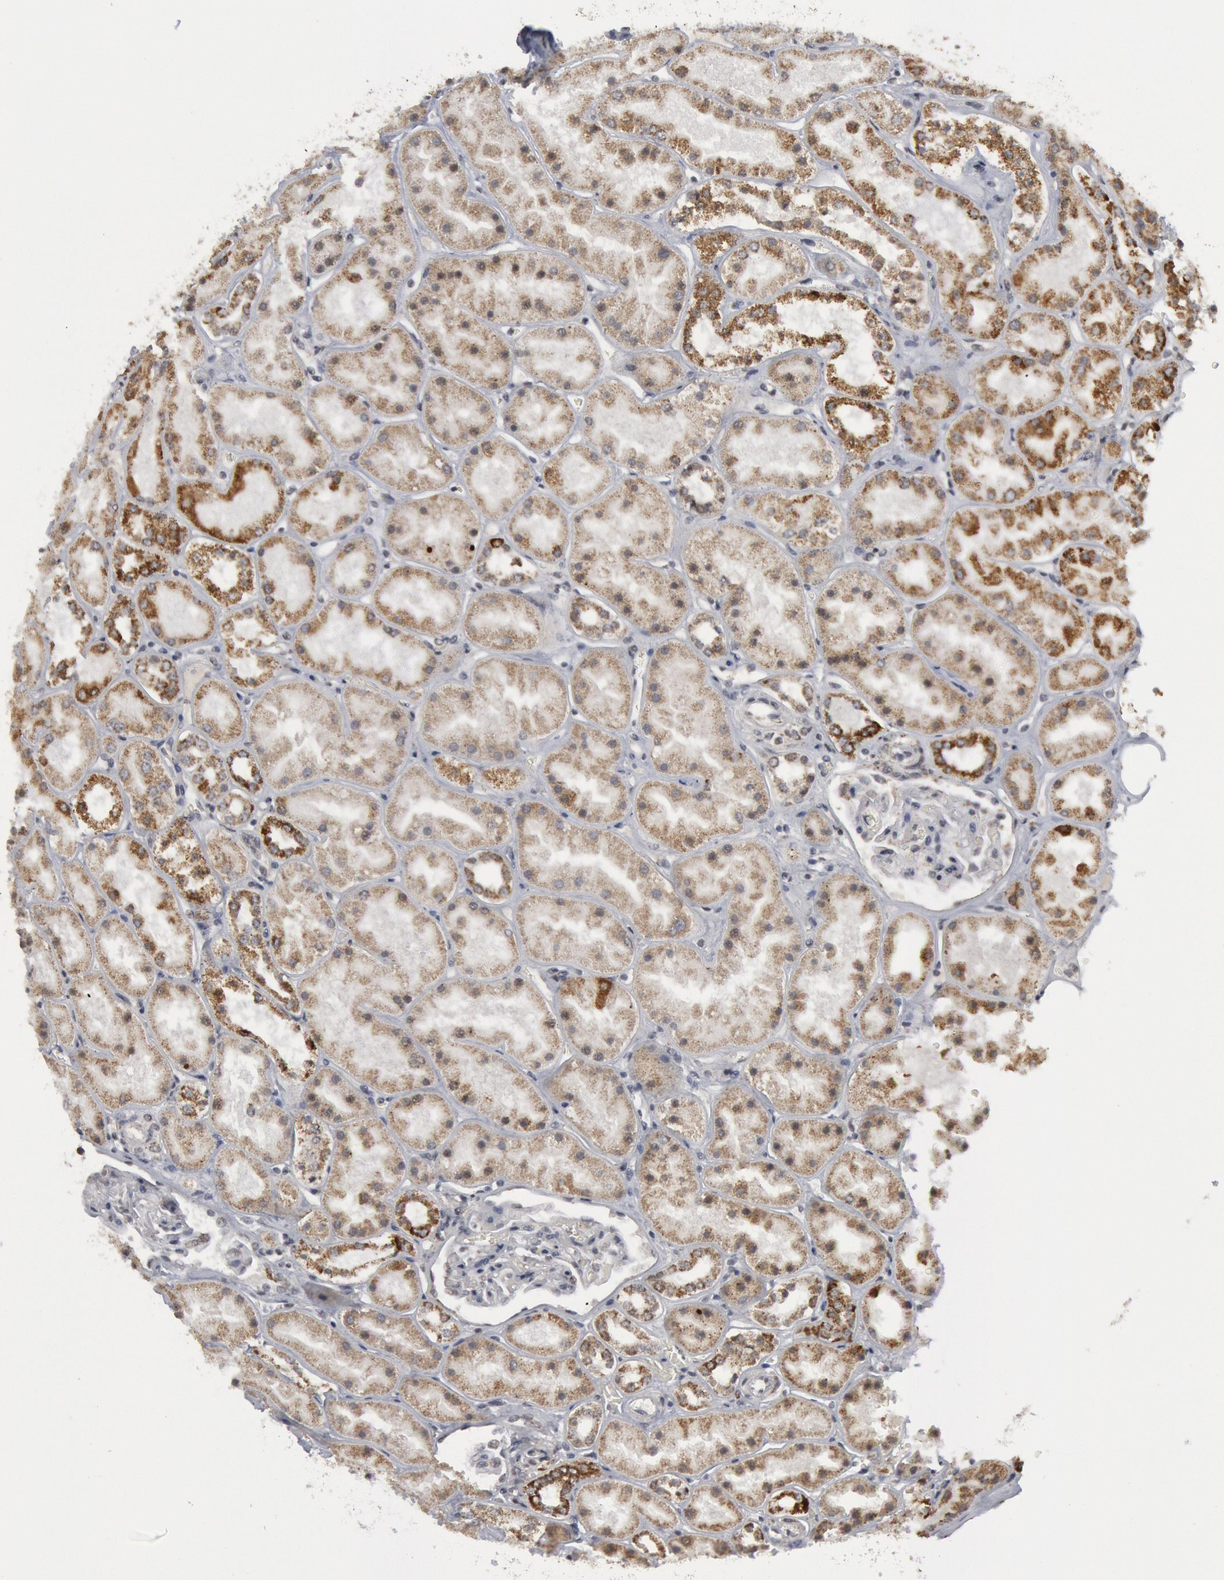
{"staining": {"intensity": "negative", "quantity": "none", "location": "none"}, "tissue": "kidney", "cell_type": "Cells in glomeruli", "image_type": "normal", "snomed": [{"axis": "morphology", "description": "Normal tissue, NOS"}, {"axis": "topography", "description": "Kidney"}], "caption": "Photomicrograph shows no significant protein staining in cells in glomeruli of benign kidney. (DAB (3,3'-diaminobenzidine) immunohistochemistry (IHC), high magnification).", "gene": "CASP9", "patient": {"sex": "male", "age": 28}}